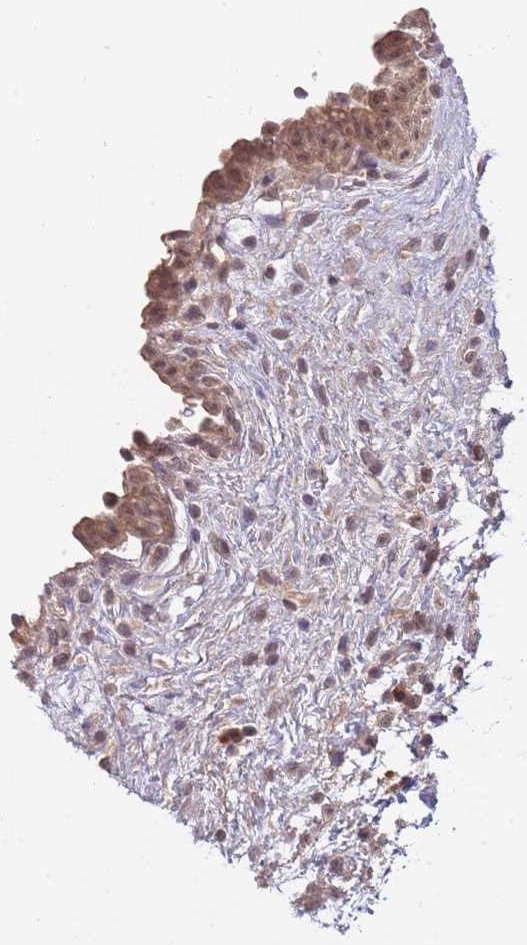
{"staining": {"intensity": "moderate", "quantity": "25%-75%", "location": "cytoplasmic/membranous,nuclear"}, "tissue": "urinary bladder", "cell_type": "Urothelial cells", "image_type": "normal", "snomed": [{"axis": "morphology", "description": "Normal tissue, NOS"}, {"axis": "topography", "description": "Urinary bladder"}], "caption": "IHC (DAB) staining of normal human urinary bladder displays moderate cytoplasmic/membranous,nuclear protein positivity in approximately 25%-75% of urothelial cells. The staining is performed using DAB brown chromogen to label protein expression. The nuclei are counter-stained blue using hematoxylin.", "gene": "SMC6", "patient": {"sex": "male", "age": 69}}